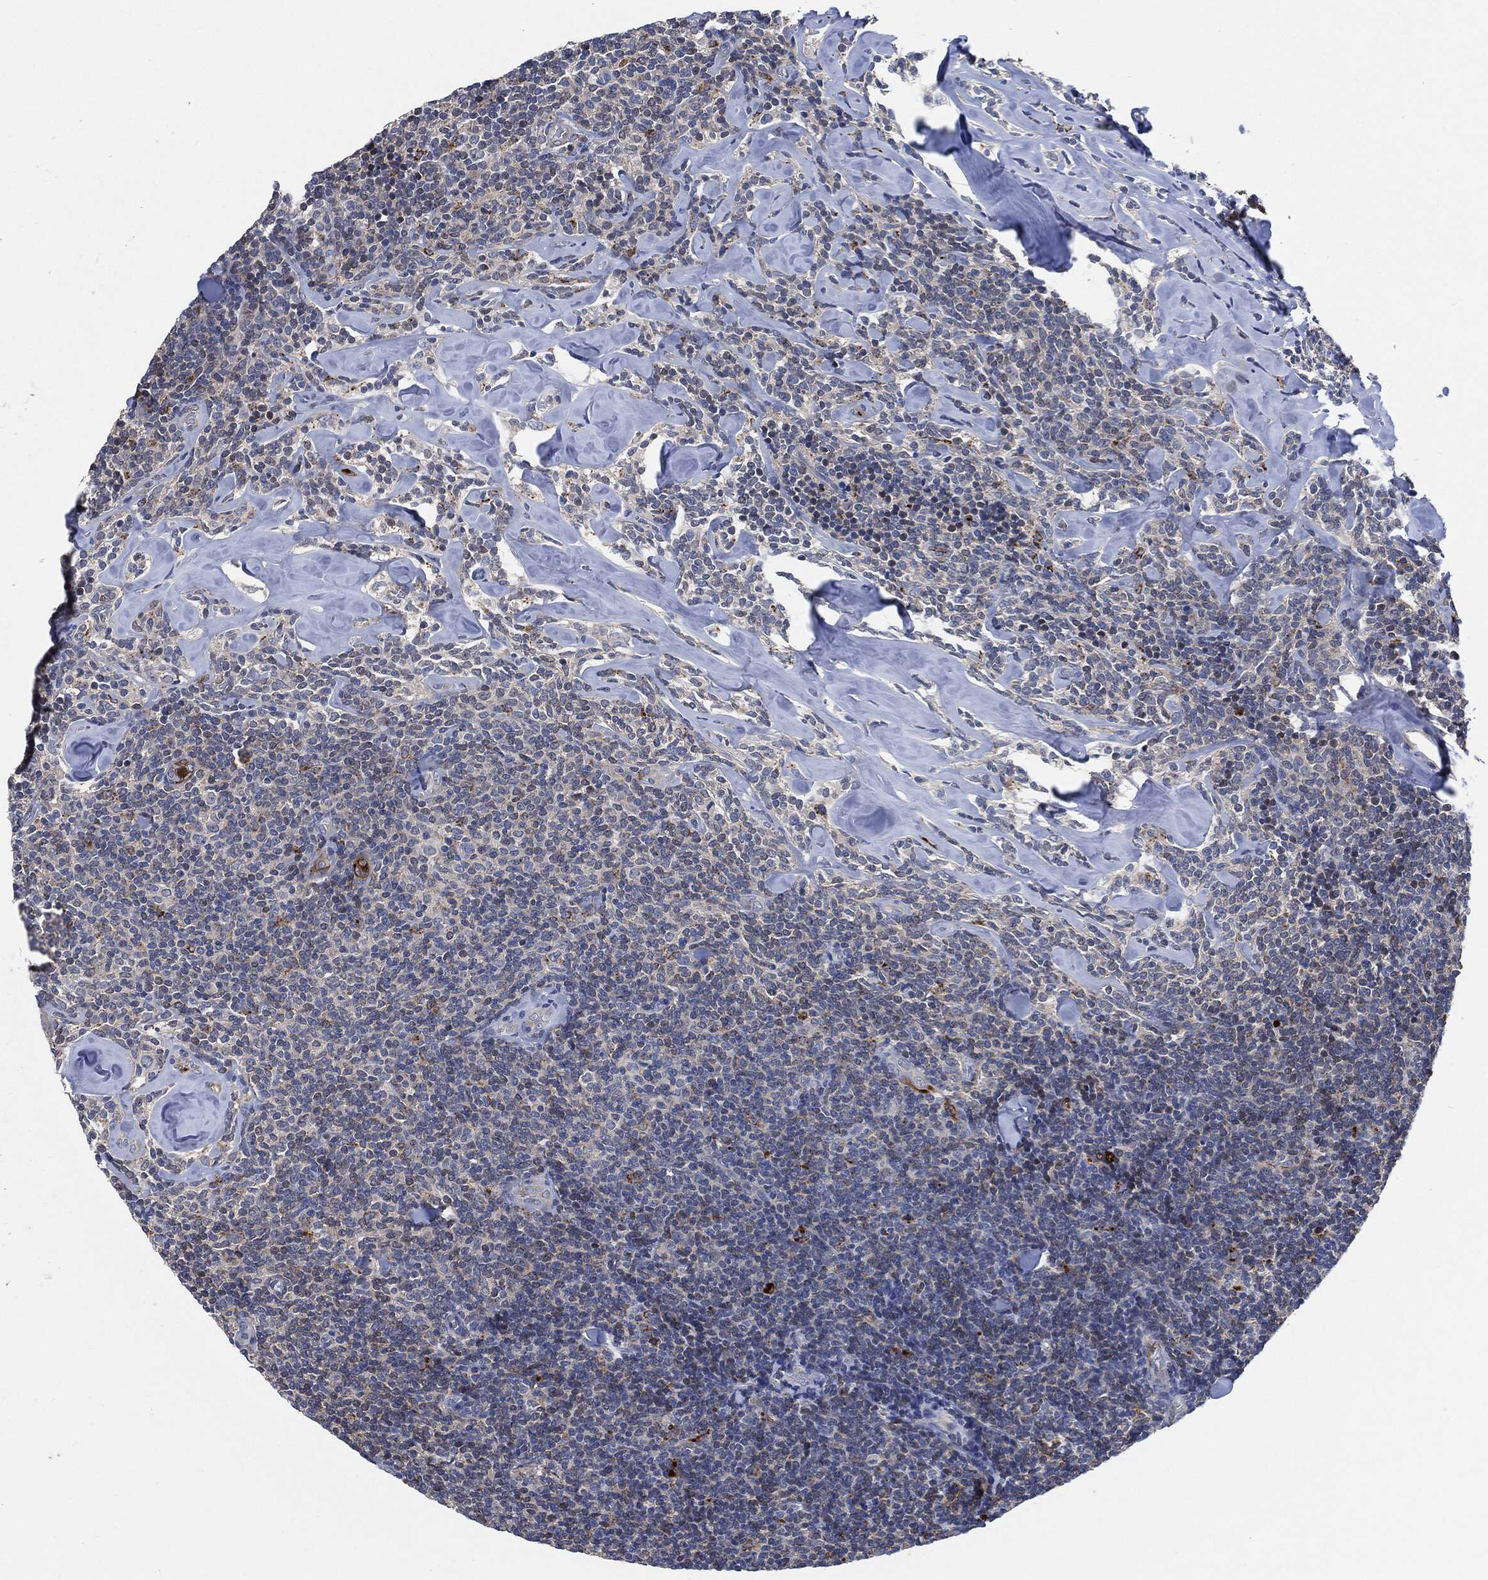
{"staining": {"intensity": "negative", "quantity": "none", "location": "none"}, "tissue": "lymphoma", "cell_type": "Tumor cells", "image_type": "cancer", "snomed": [{"axis": "morphology", "description": "Malignant lymphoma, non-Hodgkin's type, Low grade"}, {"axis": "topography", "description": "Lymph node"}], "caption": "High magnification brightfield microscopy of low-grade malignant lymphoma, non-Hodgkin's type stained with DAB (3,3'-diaminobenzidine) (brown) and counterstained with hematoxylin (blue): tumor cells show no significant staining. The staining was performed using DAB (3,3'-diaminobenzidine) to visualize the protein expression in brown, while the nuclei were stained in blue with hematoxylin (Magnification: 20x).", "gene": "VSIG4", "patient": {"sex": "female", "age": 56}}